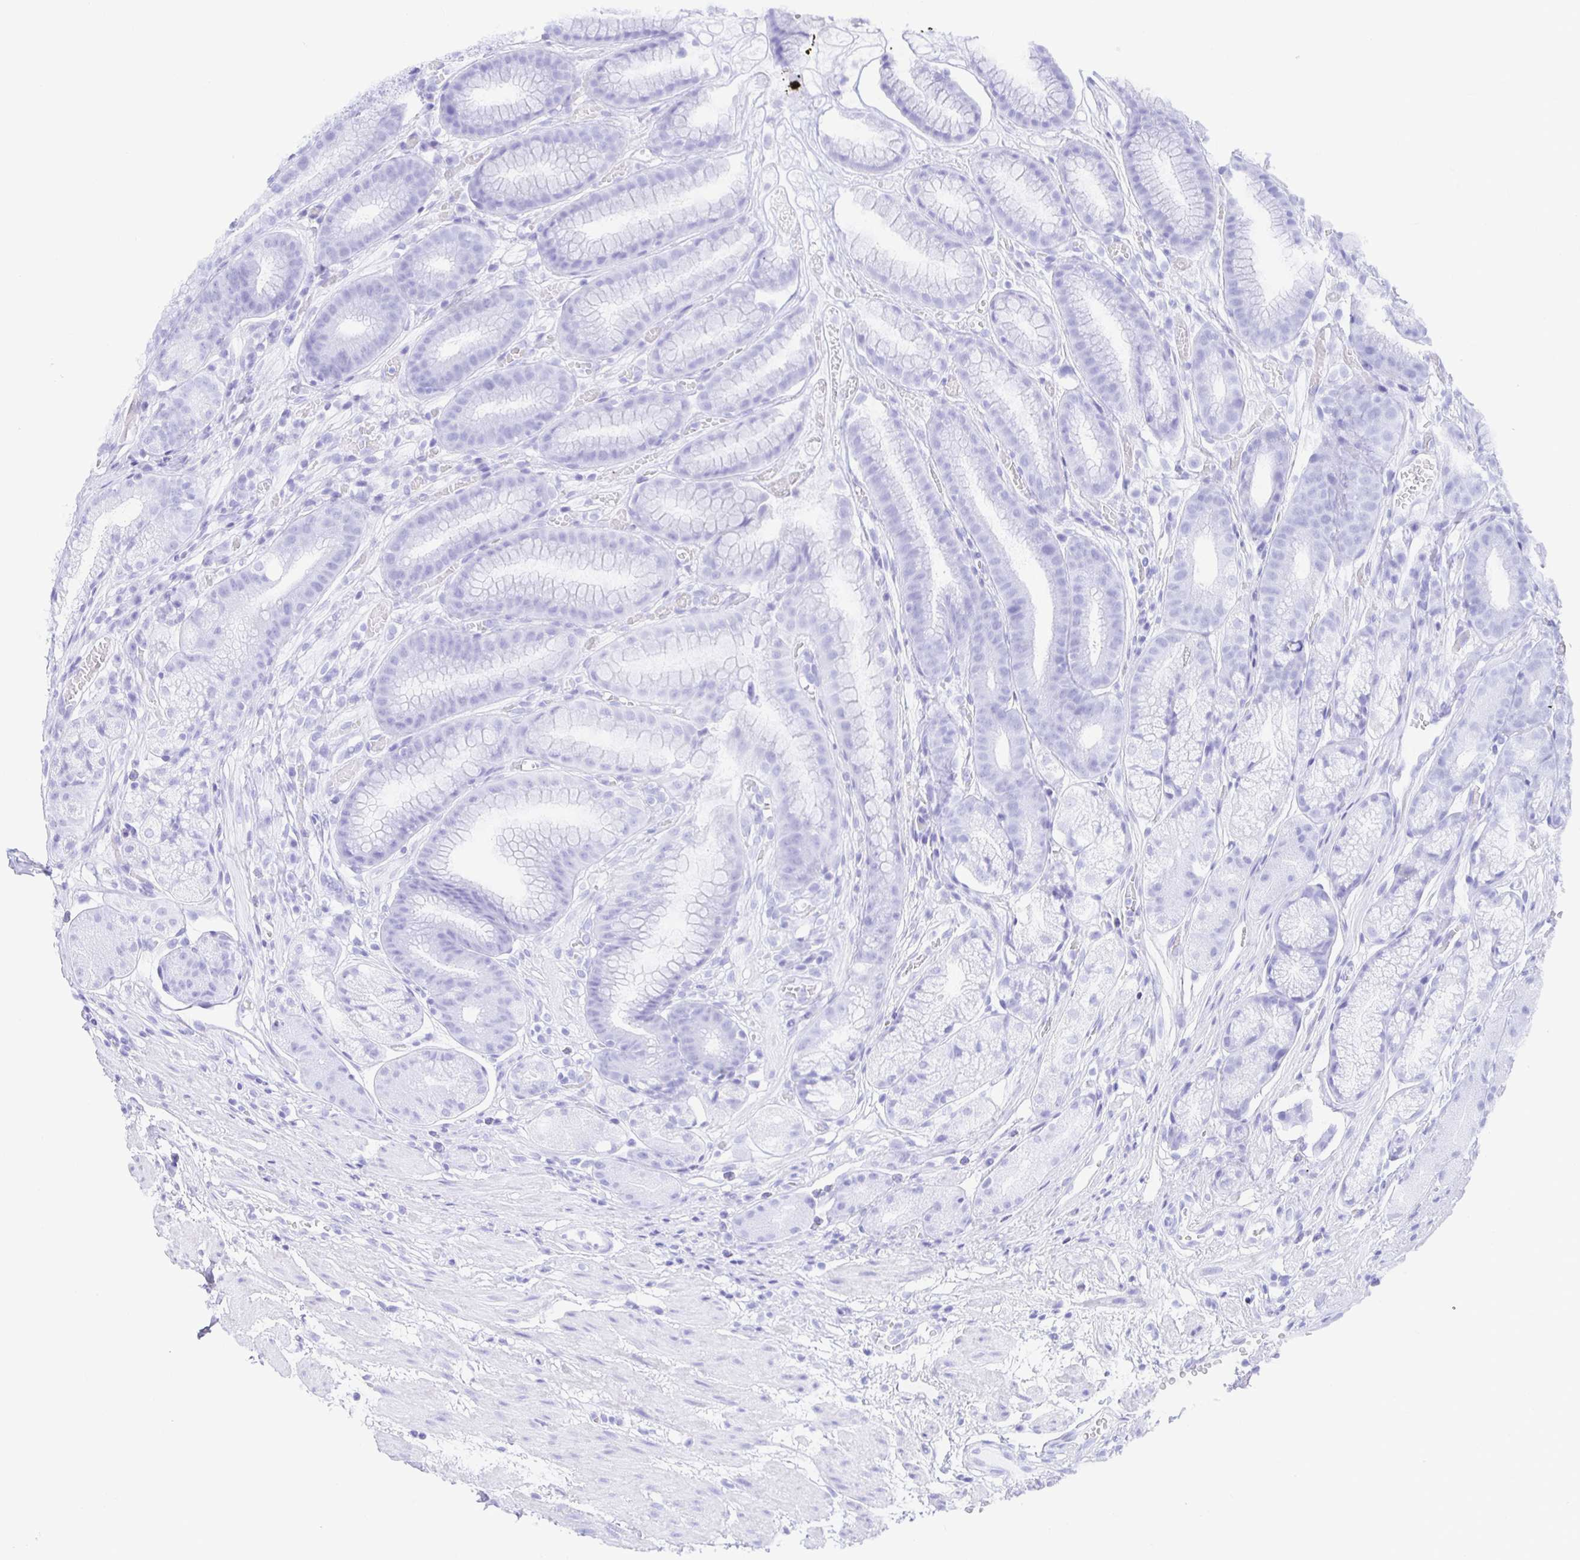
{"staining": {"intensity": "negative", "quantity": "none", "location": "none"}, "tissue": "stomach", "cell_type": "Glandular cells", "image_type": "normal", "snomed": [{"axis": "morphology", "description": "Normal tissue, NOS"}, {"axis": "topography", "description": "Smooth muscle"}, {"axis": "topography", "description": "Stomach"}], "caption": "High power microscopy histopathology image of an immunohistochemistry image of normal stomach, revealing no significant positivity in glandular cells.", "gene": "EZHIP", "patient": {"sex": "male", "age": 70}}